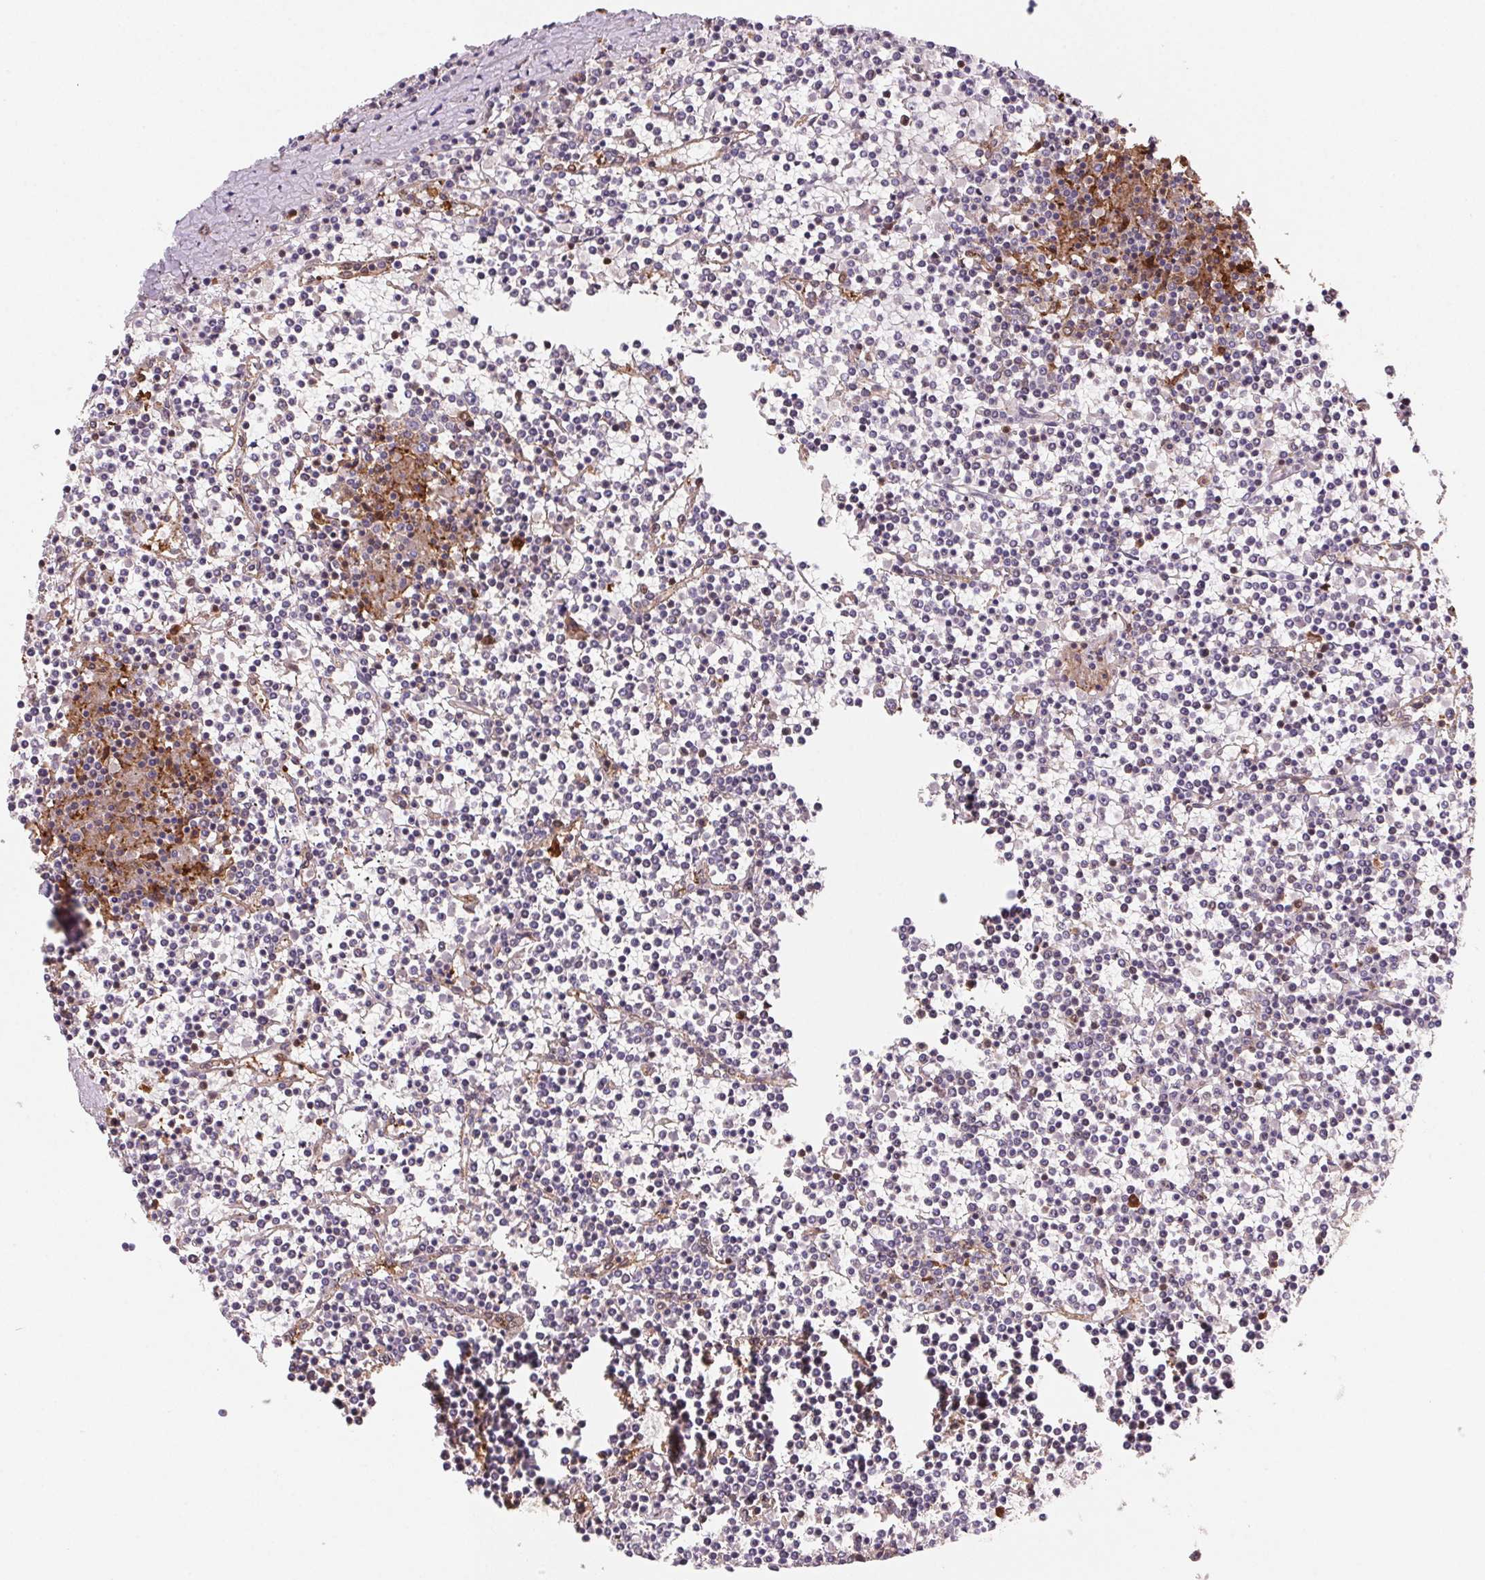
{"staining": {"intensity": "negative", "quantity": "none", "location": "none"}, "tissue": "lymphoma", "cell_type": "Tumor cells", "image_type": "cancer", "snomed": [{"axis": "morphology", "description": "Malignant lymphoma, non-Hodgkin's type, Low grade"}, {"axis": "topography", "description": "Spleen"}], "caption": "Immunohistochemistry (IHC) of low-grade malignant lymphoma, non-Hodgkin's type displays no positivity in tumor cells. The staining was performed using DAB to visualize the protein expression in brown, while the nuclei were stained in blue with hematoxylin (Magnification: 20x).", "gene": "GBP1", "patient": {"sex": "female", "age": 19}}